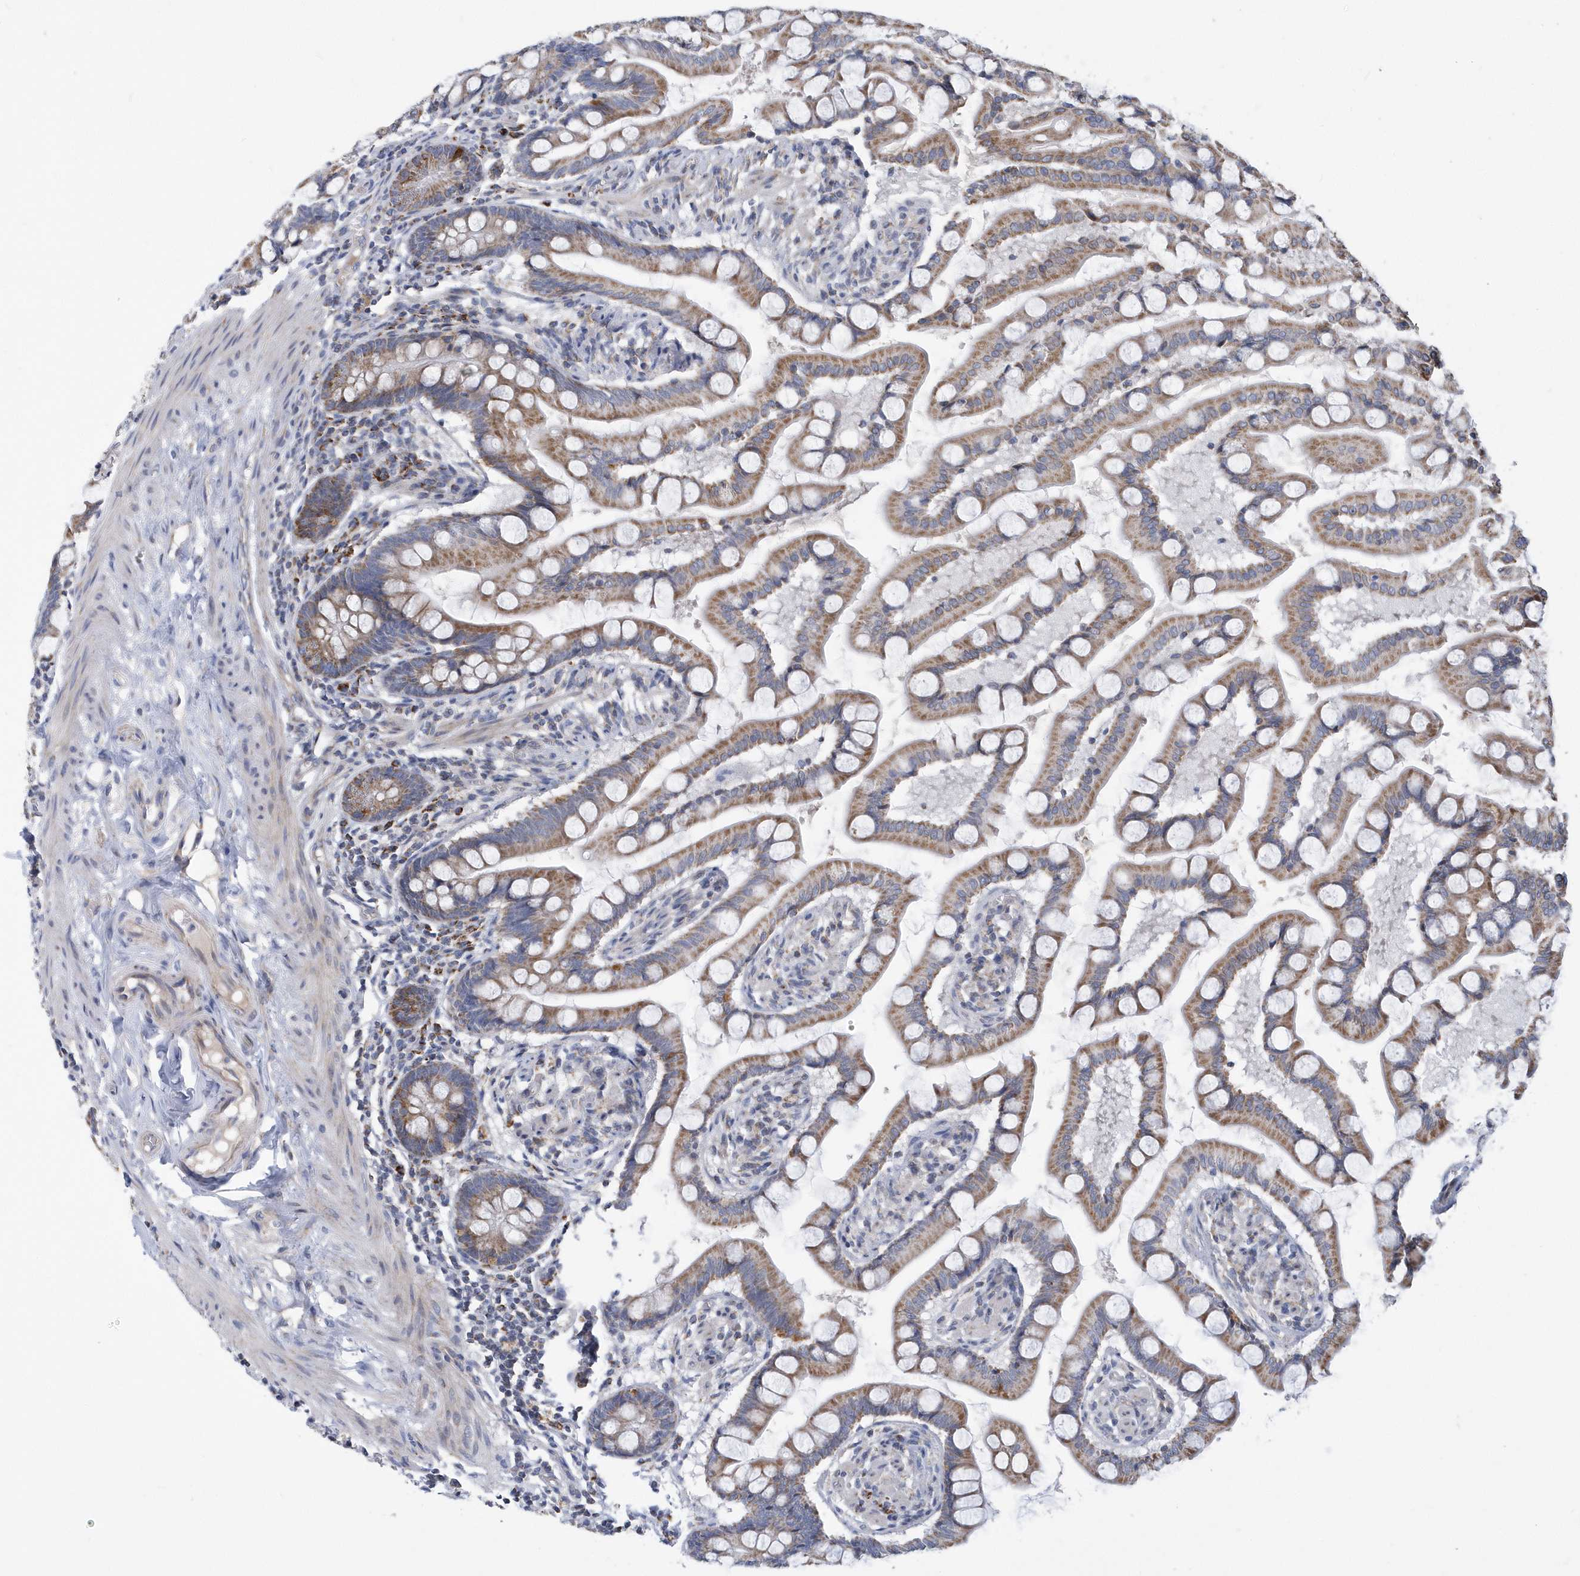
{"staining": {"intensity": "moderate", "quantity": ">75%", "location": "cytoplasmic/membranous"}, "tissue": "small intestine", "cell_type": "Glandular cells", "image_type": "normal", "snomed": [{"axis": "morphology", "description": "Normal tissue, NOS"}, {"axis": "topography", "description": "Small intestine"}], "caption": "A high-resolution image shows IHC staining of unremarkable small intestine, which demonstrates moderate cytoplasmic/membranous positivity in approximately >75% of glandular cells.", "gene": "VWA5B2", "patient": {"sex": "male", "age": 41}}